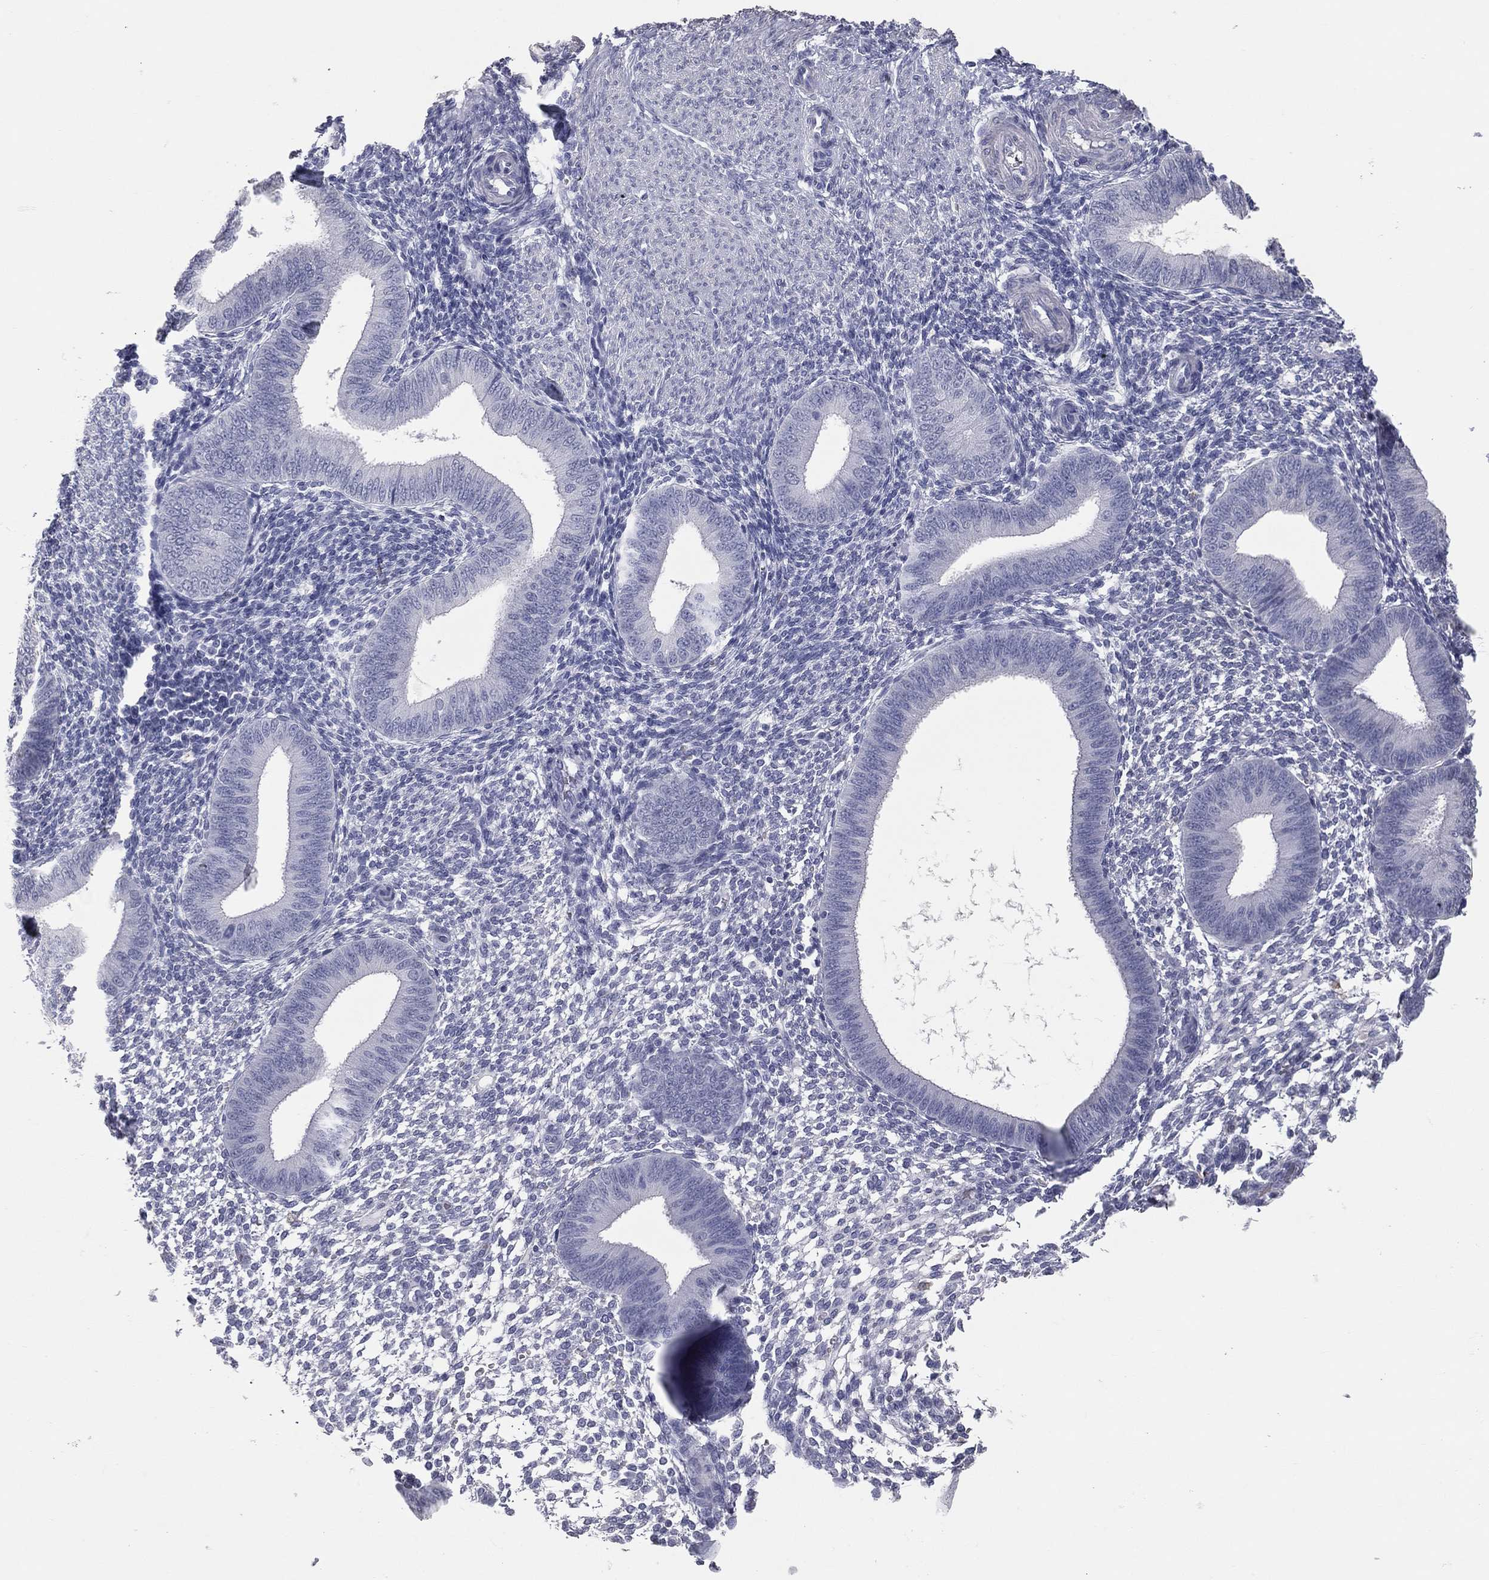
{"staining": {"intensity": "negative", "quantity": "none", "location": "none"}, "tissue": "endometrium", "cell_type": "Cells in endometrial stroma", "image_type": "normal", "snomed": [{"axis": "morphology", "description": "Normal tissue, NOS"}, {"axis": "topography", "description": "Endometrium"}], "caption": "A histopathology image of endometrium stained for a protein demonstrates no brown staining in cells in endometrial stroma.", "gene": "ESX1", "patient": {"sex": "female", "age": 39}}